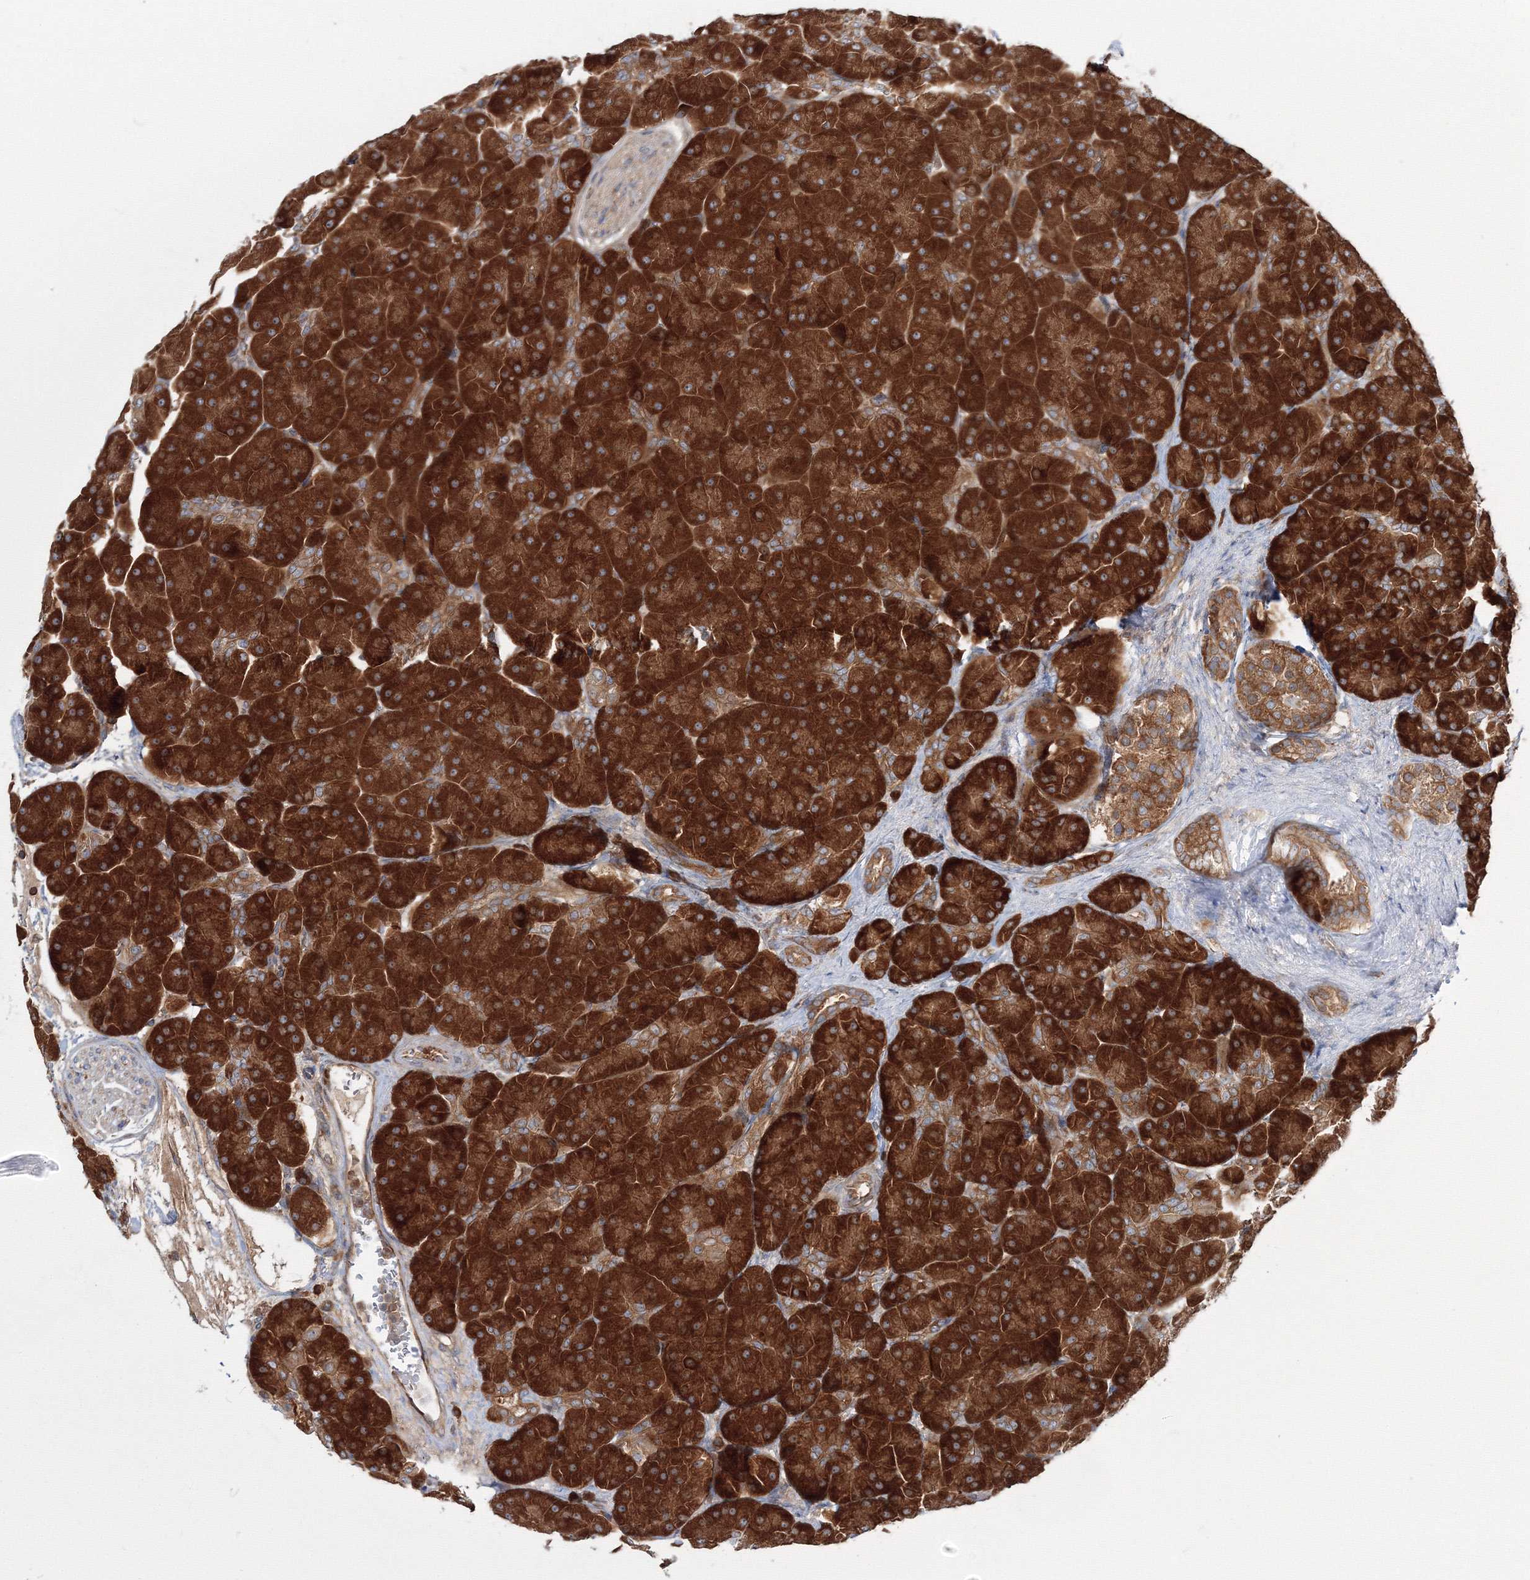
{"staining": {"intensity": "strong", "quantity": ">75%", "location": "cytoplasmic/membranous"}, "tissue": "pancreas", "cell_type": "Exocrine glandular cells", "image_type": "normal", "snomed": [{"axis": "morphology", "description": "Normal tissue, NOS"}, {"axis": "topography", "description": "Pancreas"}], "caption": "Immunohistochemical staining of benign human pancreas reveals strong cytoplasmic/membranous protein expression in approximately >75% of exocrine glandular cells.", "gene": "HARS1", "patient": {"sex": "male", "age": 66}}